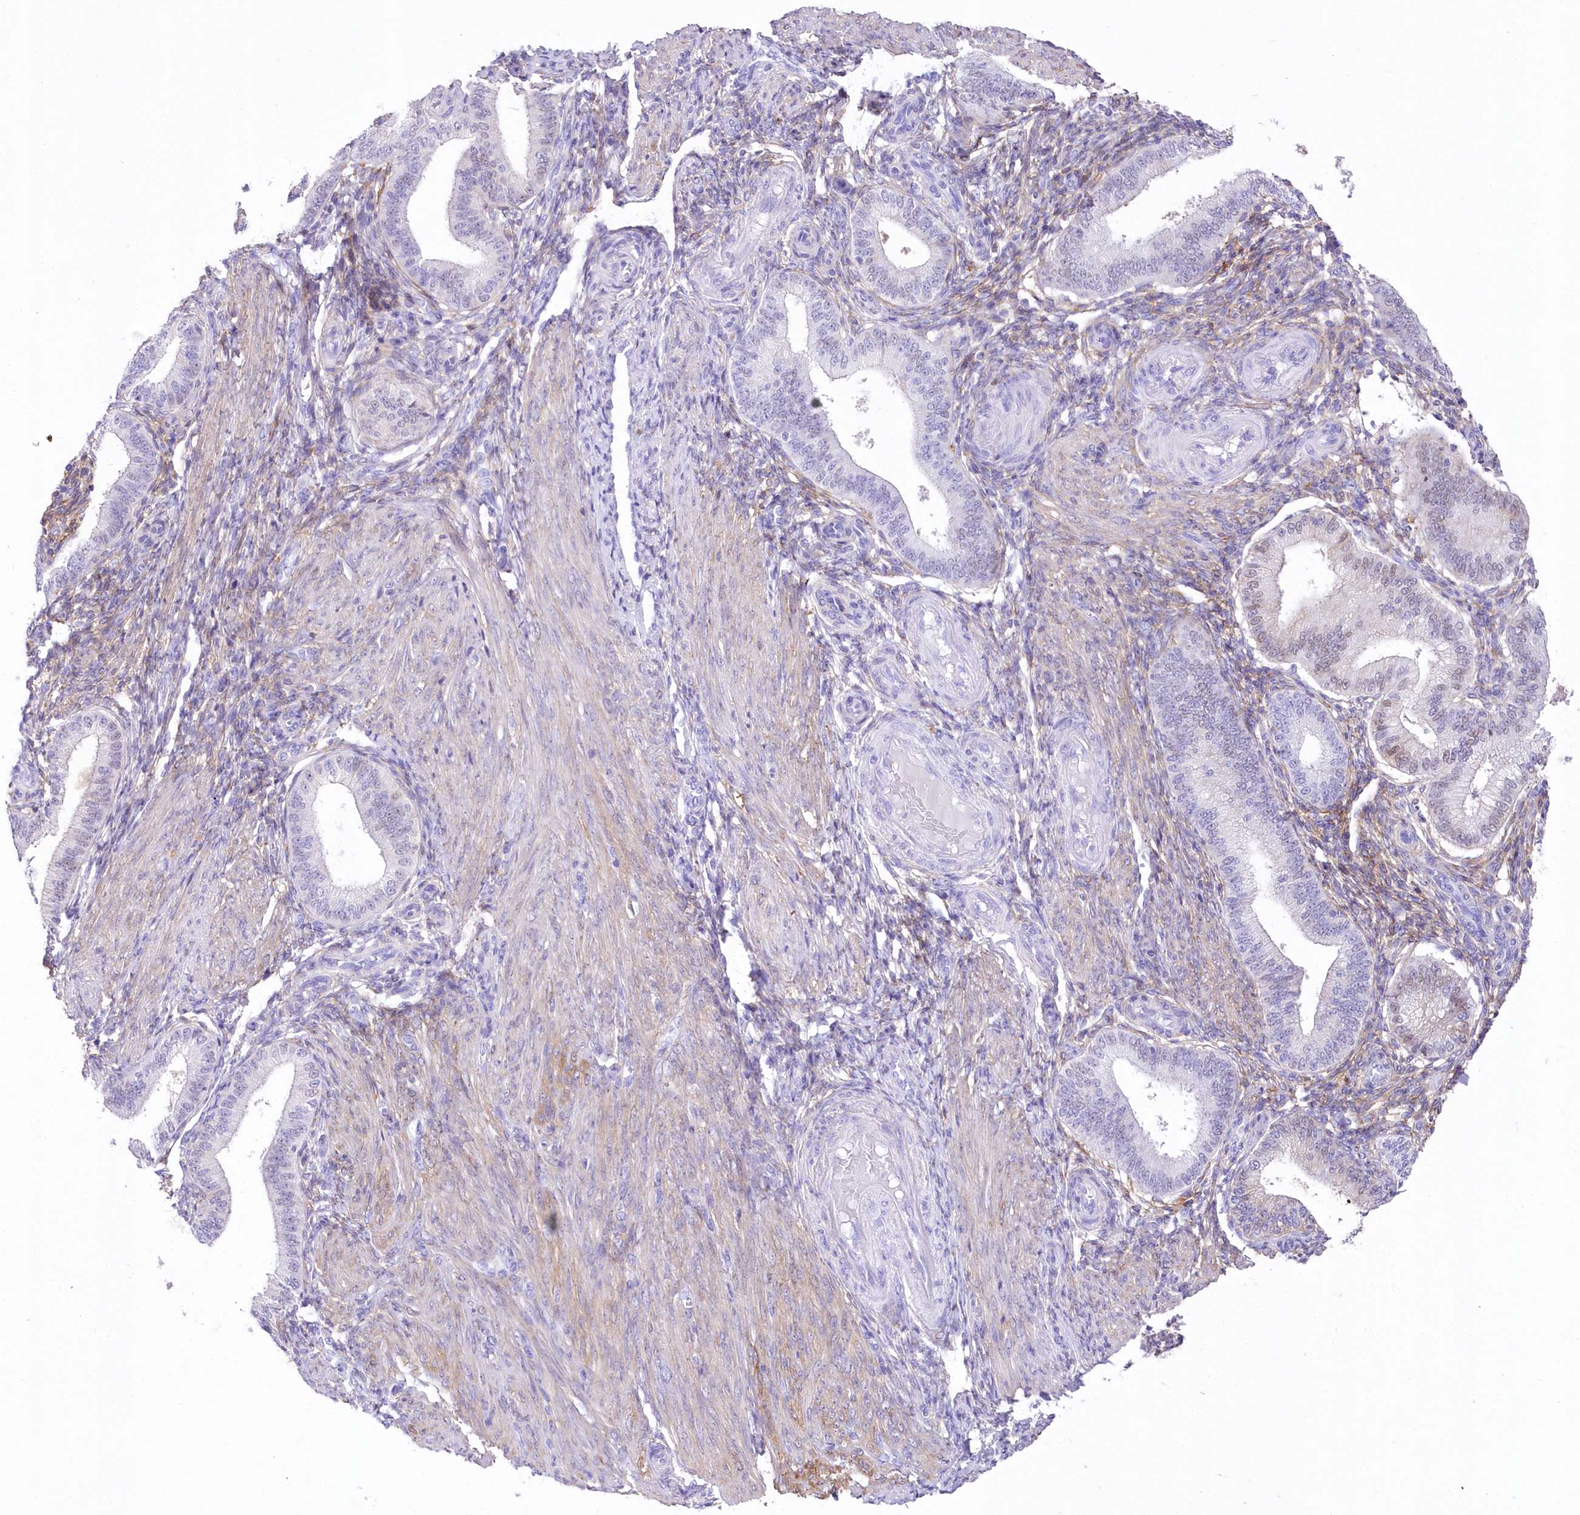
{"staining": {"intensity": "weak", "quantity": "<25%", "location": "cytoplasmic/membranous"}, "tissue": "endometrium", "cell_type": "Cells in endometrial stroma", "image_type": "normal", "snomed": [{"axis": "morphology", "description": "Normal tissue, NOS"}, {"axis": "topography", "description": "Endometrium"}], "caption": "A photomicrograph of human endometrium is negative for staining in cells in endometrial stroma. (Stains: DAB IHC with hematoxylin counter stain, Microscopy: brightfield microscopy at high magnification).", "gene": "DNAJC19", "patient": {"sex": "female", "age": 39}}